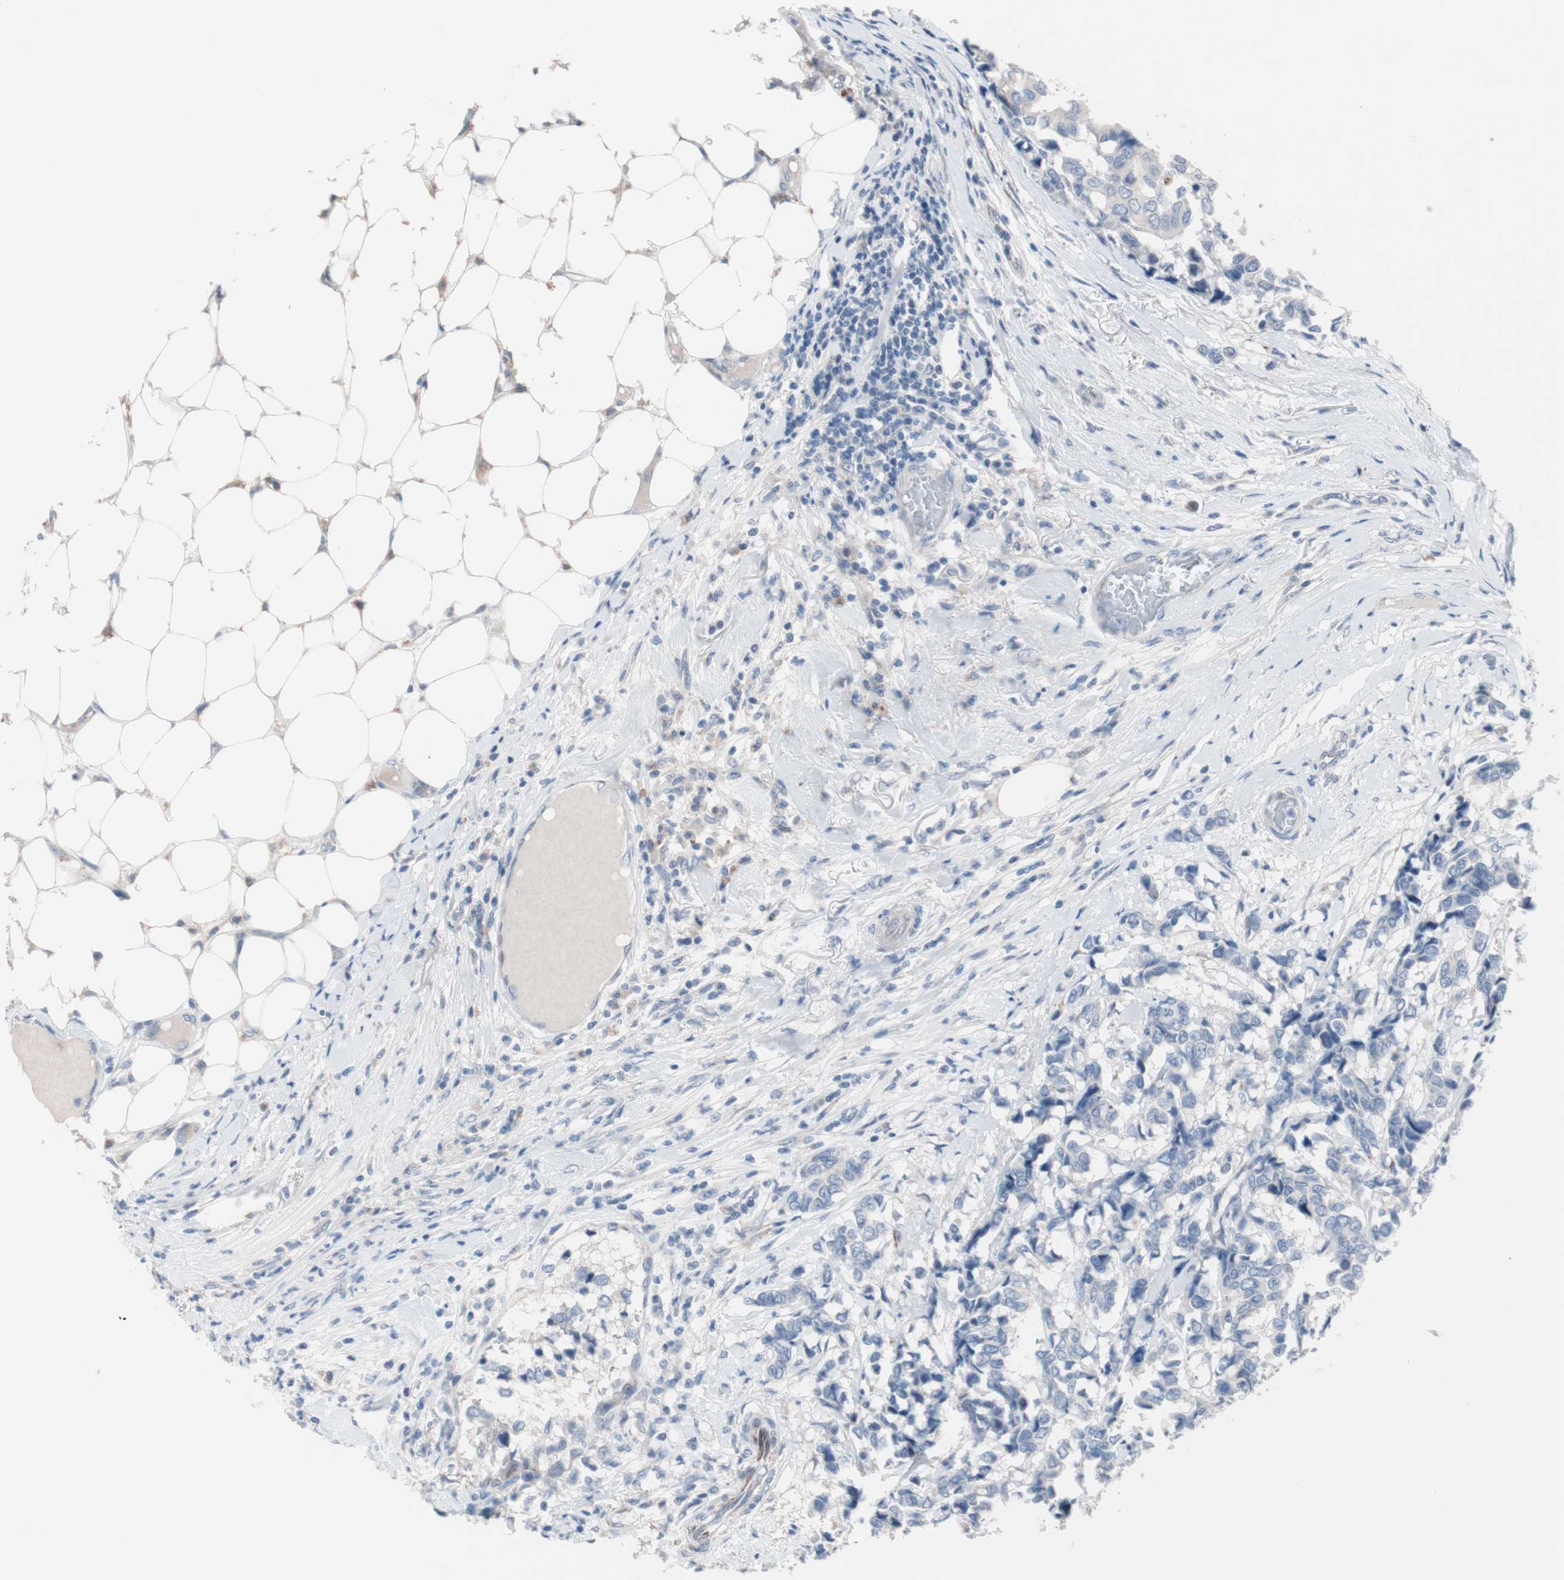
{"staining": {"intensity": "negative", "quantity": "none", "location": "none"}, "tissue": "breast cancer", "cell_type": "Tumor cells", "image_type": "cancer", "snomed": [{"axis": "morphology", "description": "Duct carcinoma"}, {"axis": "topography", "description": "Breast"}], "caption": "Immunohistochemistry (IHC) of human breast cancer exhibits no expression in tumor cells.", "gene": "ULBP1", "patient": {"sex": "female", "age": 87}}